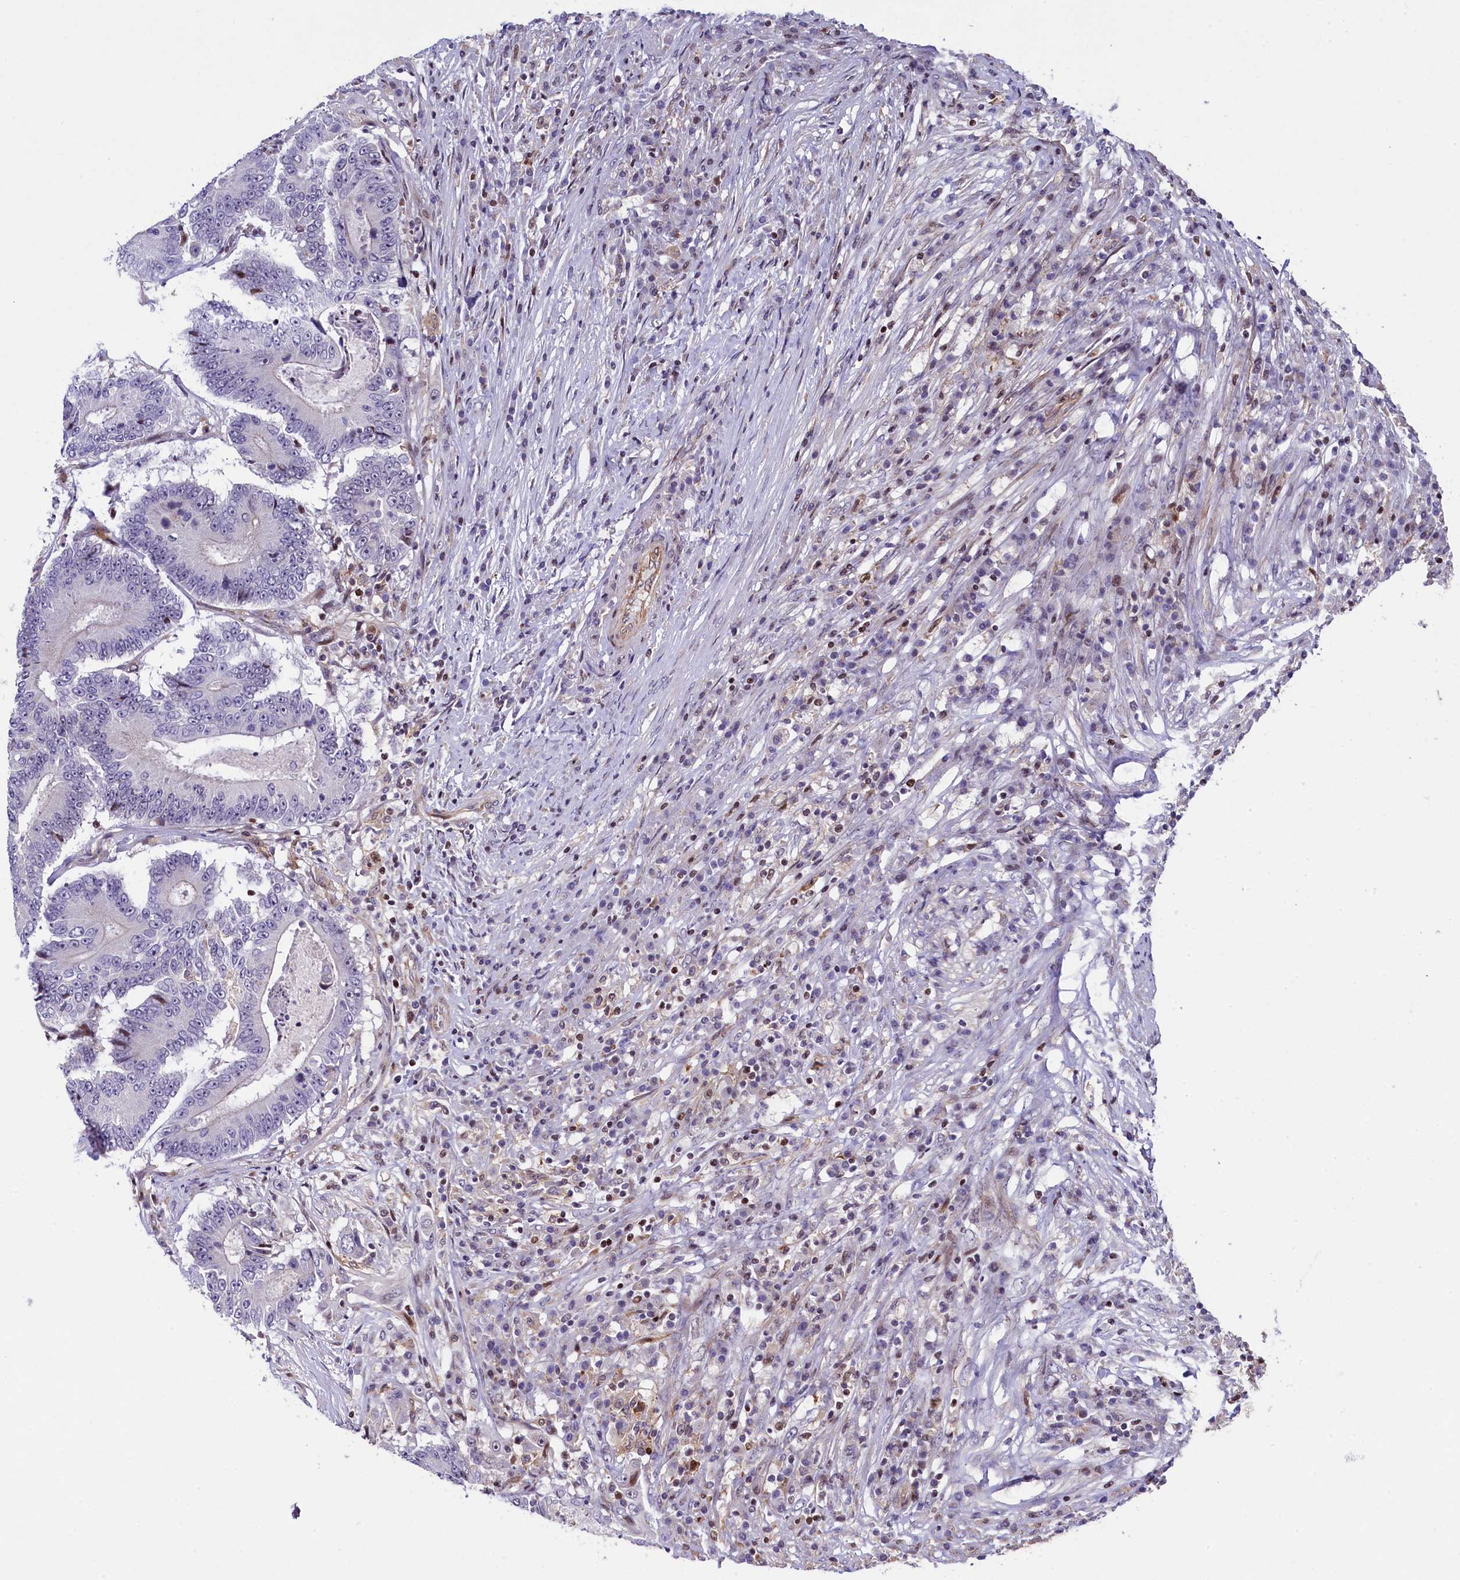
{"staining": {"intensity": "negative", "quantity": "none", "location": "none"}, "tissue": "colorectal cancer", "cell_type": "Tumor cells", "image_type": "cancer", "snomed": [{"axis": "morphology", "description": "Adenocarcinoma, NOS"}, {"axis": "topography", "description": "Colon"}], "caption": "IHC photomicrograph of colorectal adenocarcinoma stained for a protein (brown), which displays no staining in tumor cells.", "gene": "TGDS", "patient": {"sex": "male", "age": 83}}